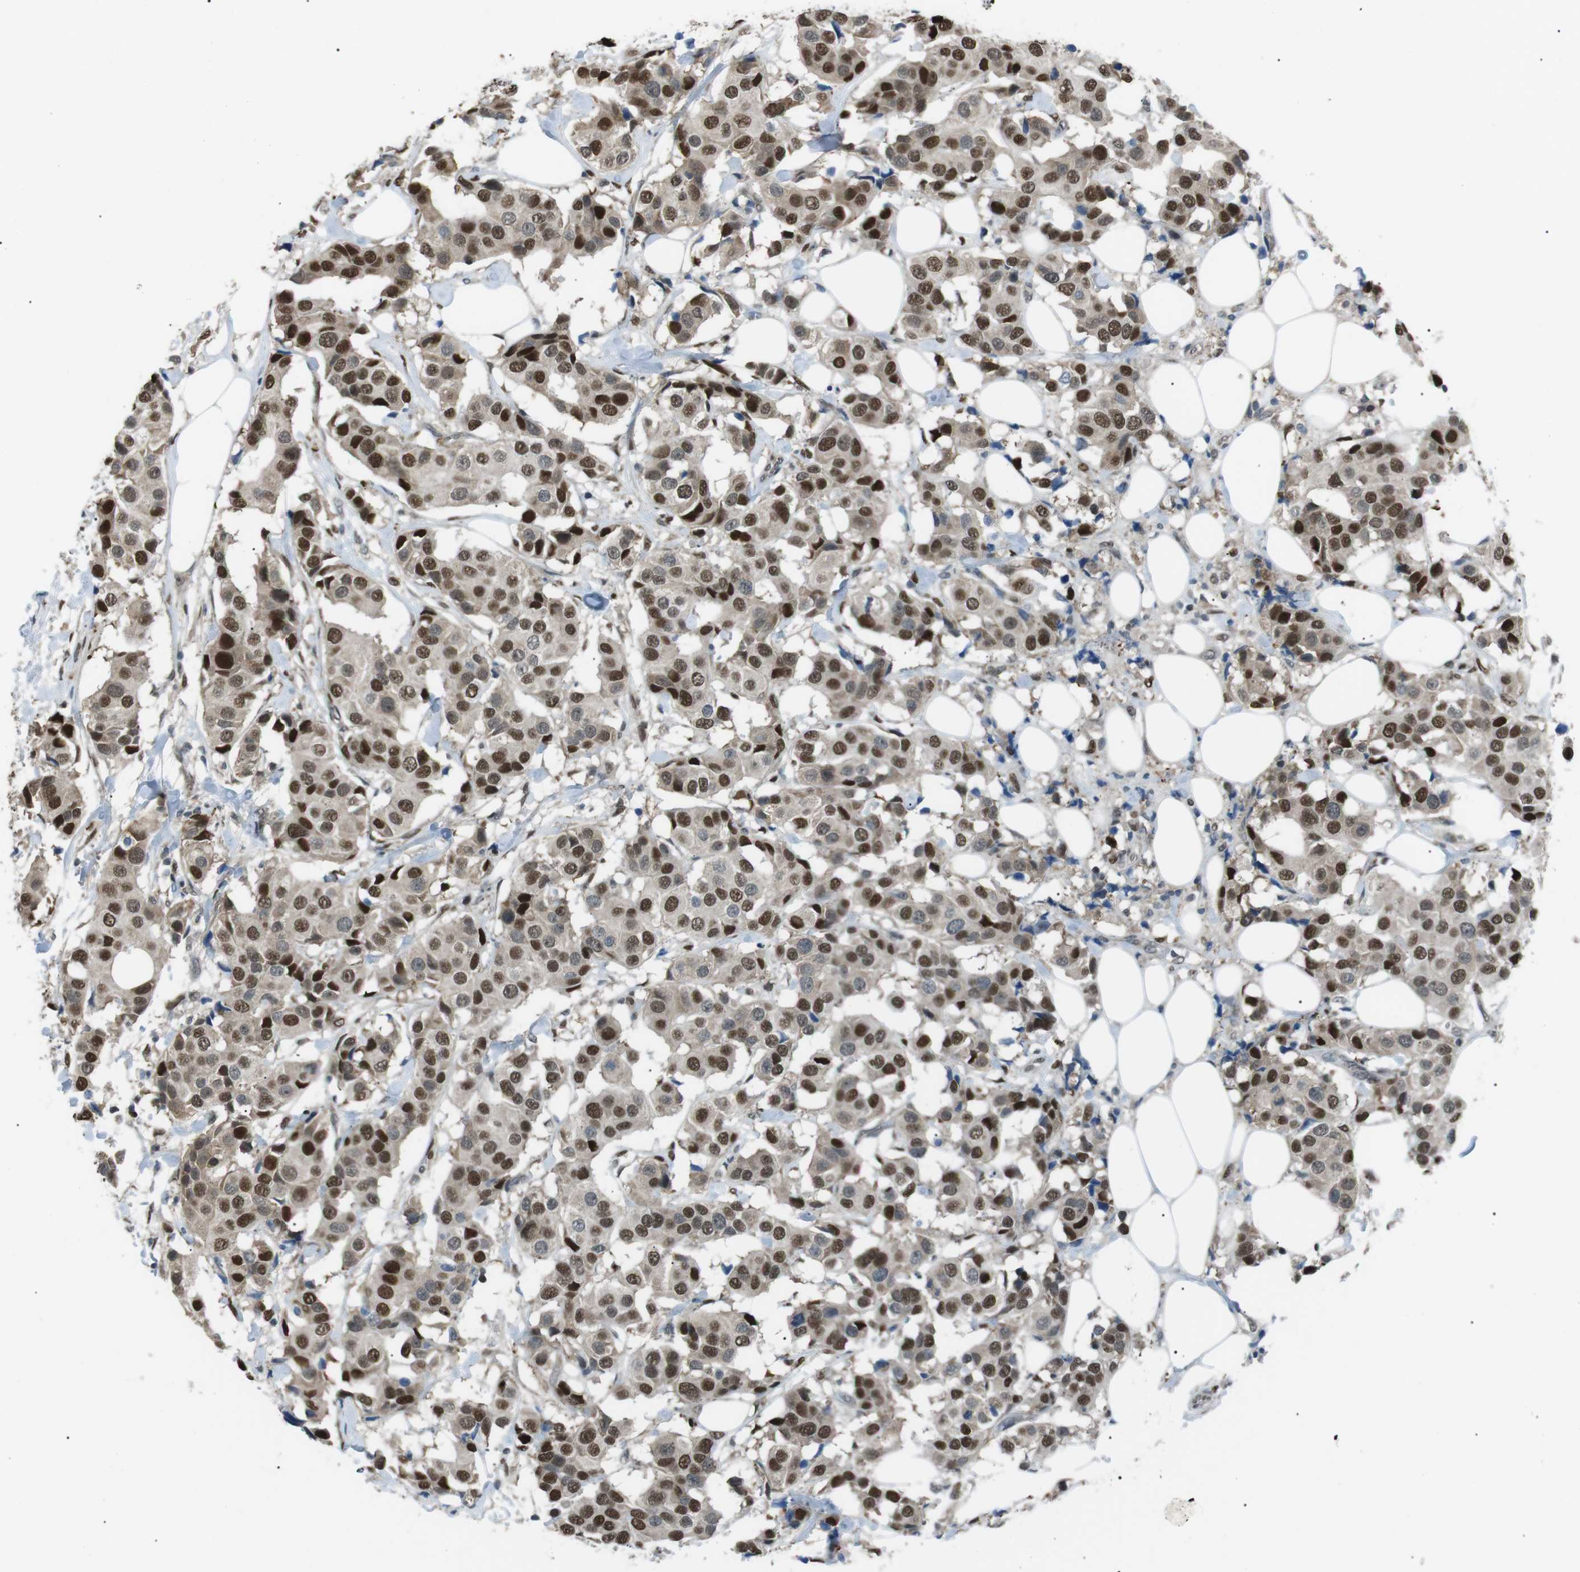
{"staining": {"intensity": "strong", "quantity": ">75%", "location": "nuclear"}, "tissue": "breast cancer", "cell_type": "Tumor cells", "image_type": "cancer", "snomed": [{"axis": "morphology", "description": "Normal tissue, NOS"}, {"axis": "morphology", "description": "Duct carcinoma"}, {"axis": "topography", "description": "Breast"}], "caption": "A histopathology image of human breast cancer stained for a protein demonstrates strong nuclear brown staining in tumor cells. (Brightfield microscopy of DAB IHC at high magnification).", "gene": "SRPK2", "patient": {"sex": "female", "age": 39}}